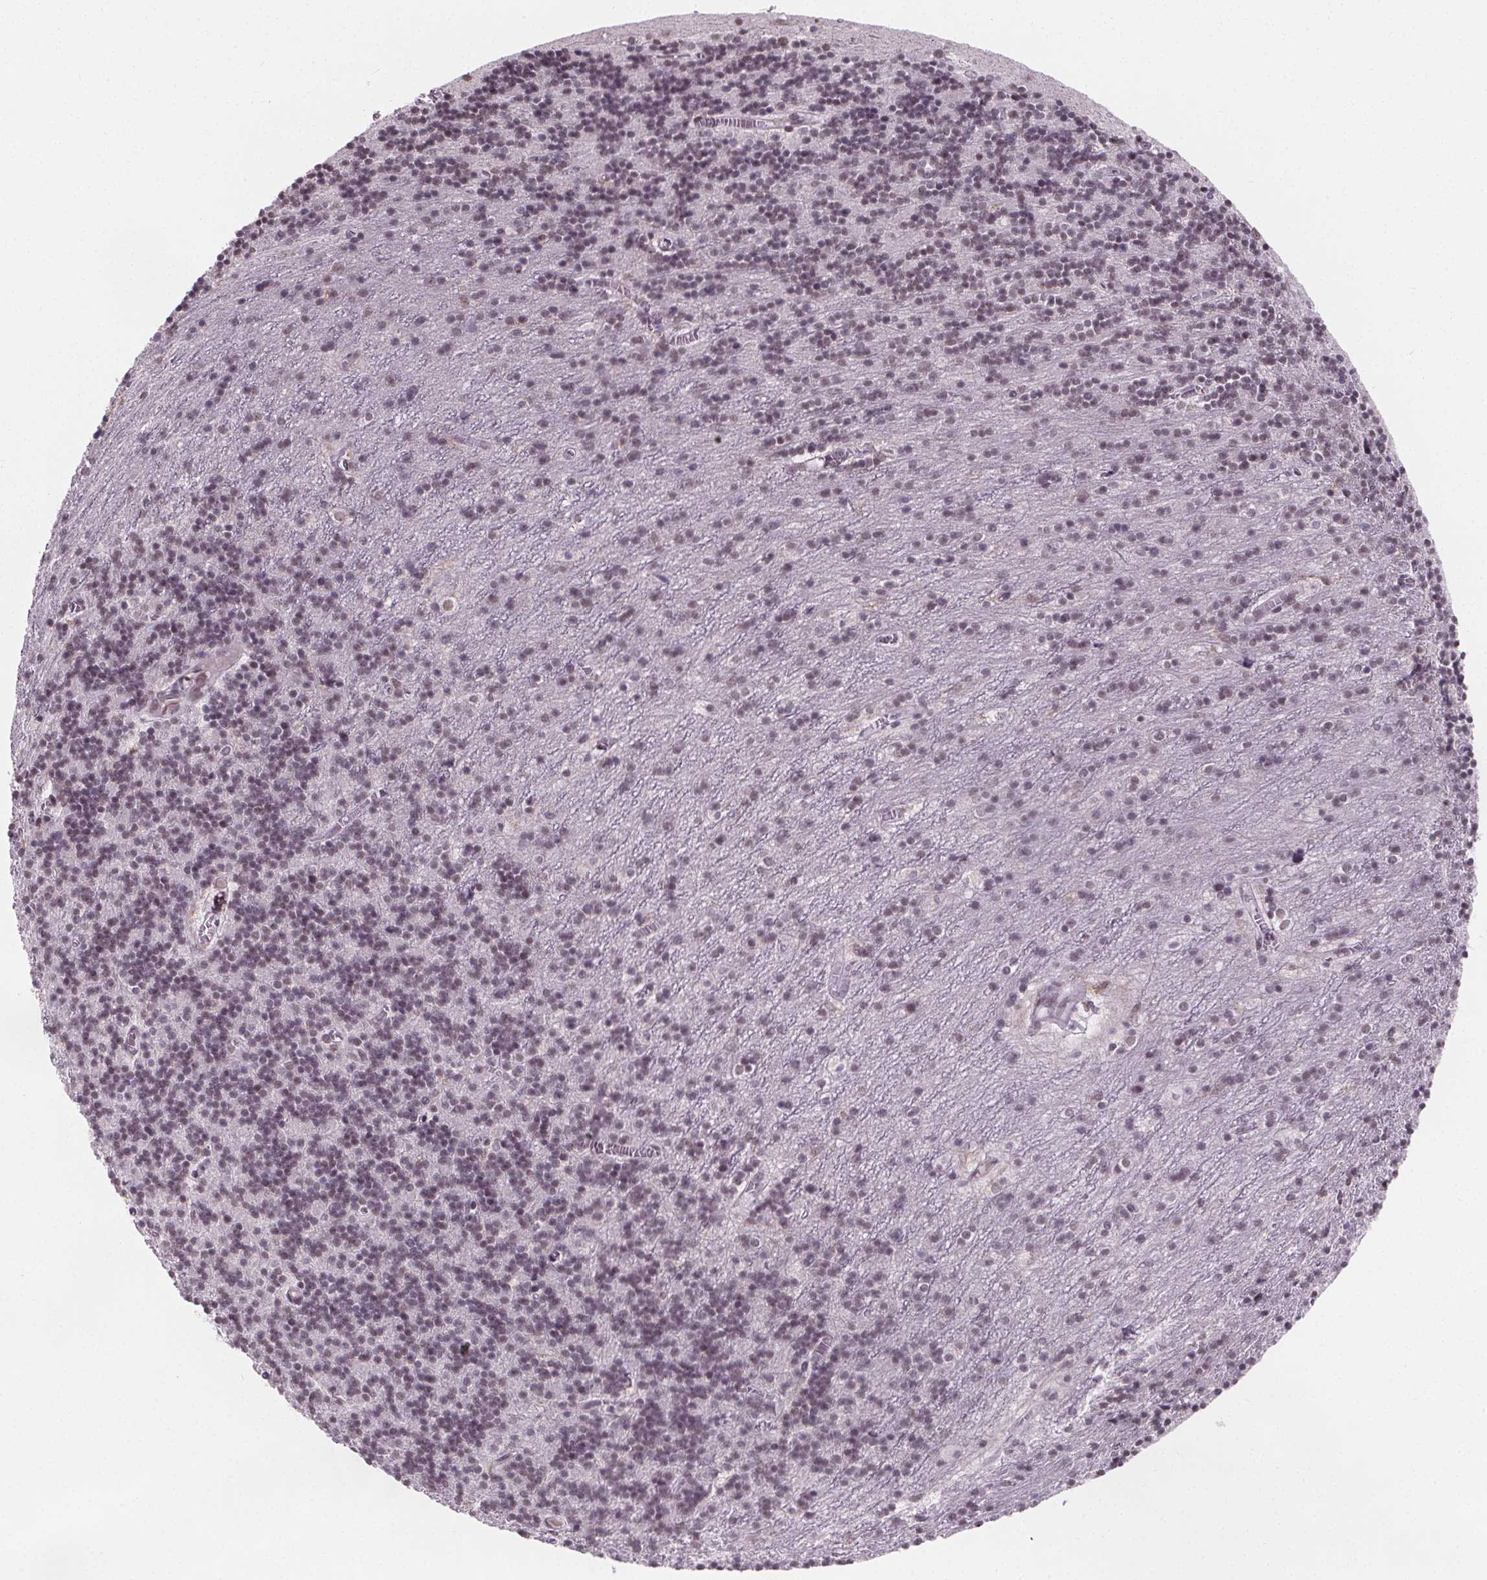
{"staining": {"intensity": "weak", "quantity": "<25%", "location": "nuclear"}, "tissue": "cerebellum", "cell_type": "Cells in granular layer", "image_type": "normal", "snomed": [{"axis": "morphology", "description": "Normal tissue, NOS"}, {"axis": "topography", "description": "Cerebellum"}], "caption": "Unremarkable cerebellum was stained to show a protein in brown. There is no significant expression in cells in granular layer. The staining is performed using DAB (3,3'-diaminobenzidine) brown chromogen with nuclei counter-stained in using hematoxylin.", "gene": "ZNF572", "patient": {"sex": "male", "age": 70}}